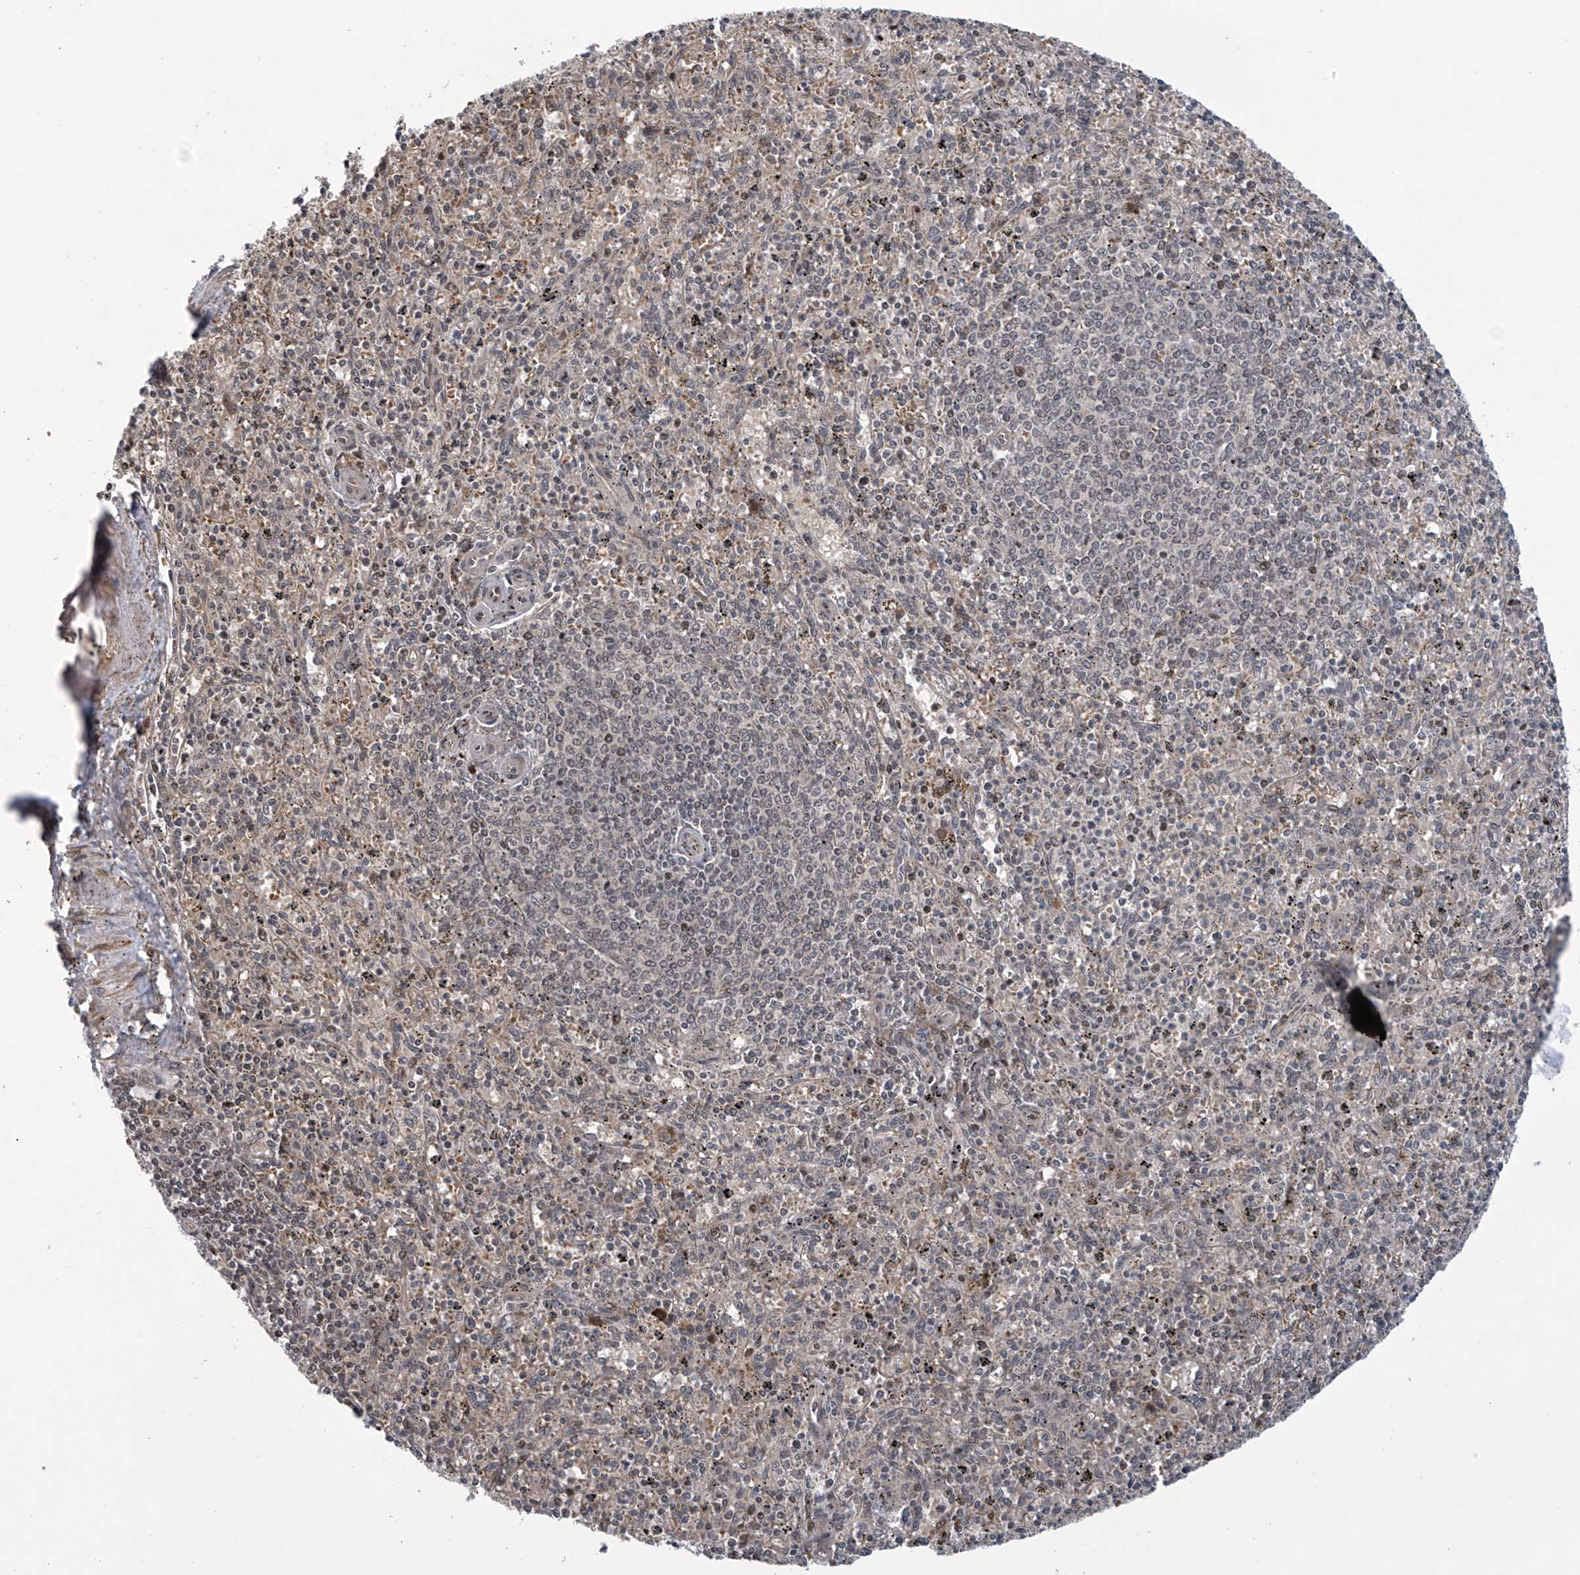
{"staining": {"intensity": "negative", "quantity": "none", "location": "none"}, "tissue": "spleen", "cell_type": "Cells in red pulp", "image_type": "normal", "snomed": [{"axis": "morphology", "description": "Normal tissue, NOS"}, {"axis": "topography", "description": "Spleen"}], "caption": "The histopathology image shows no significant expression in cells in red pulp of spleen.", "gene": "ABHD13", "patient": {"sex": "male", "age": 72}}